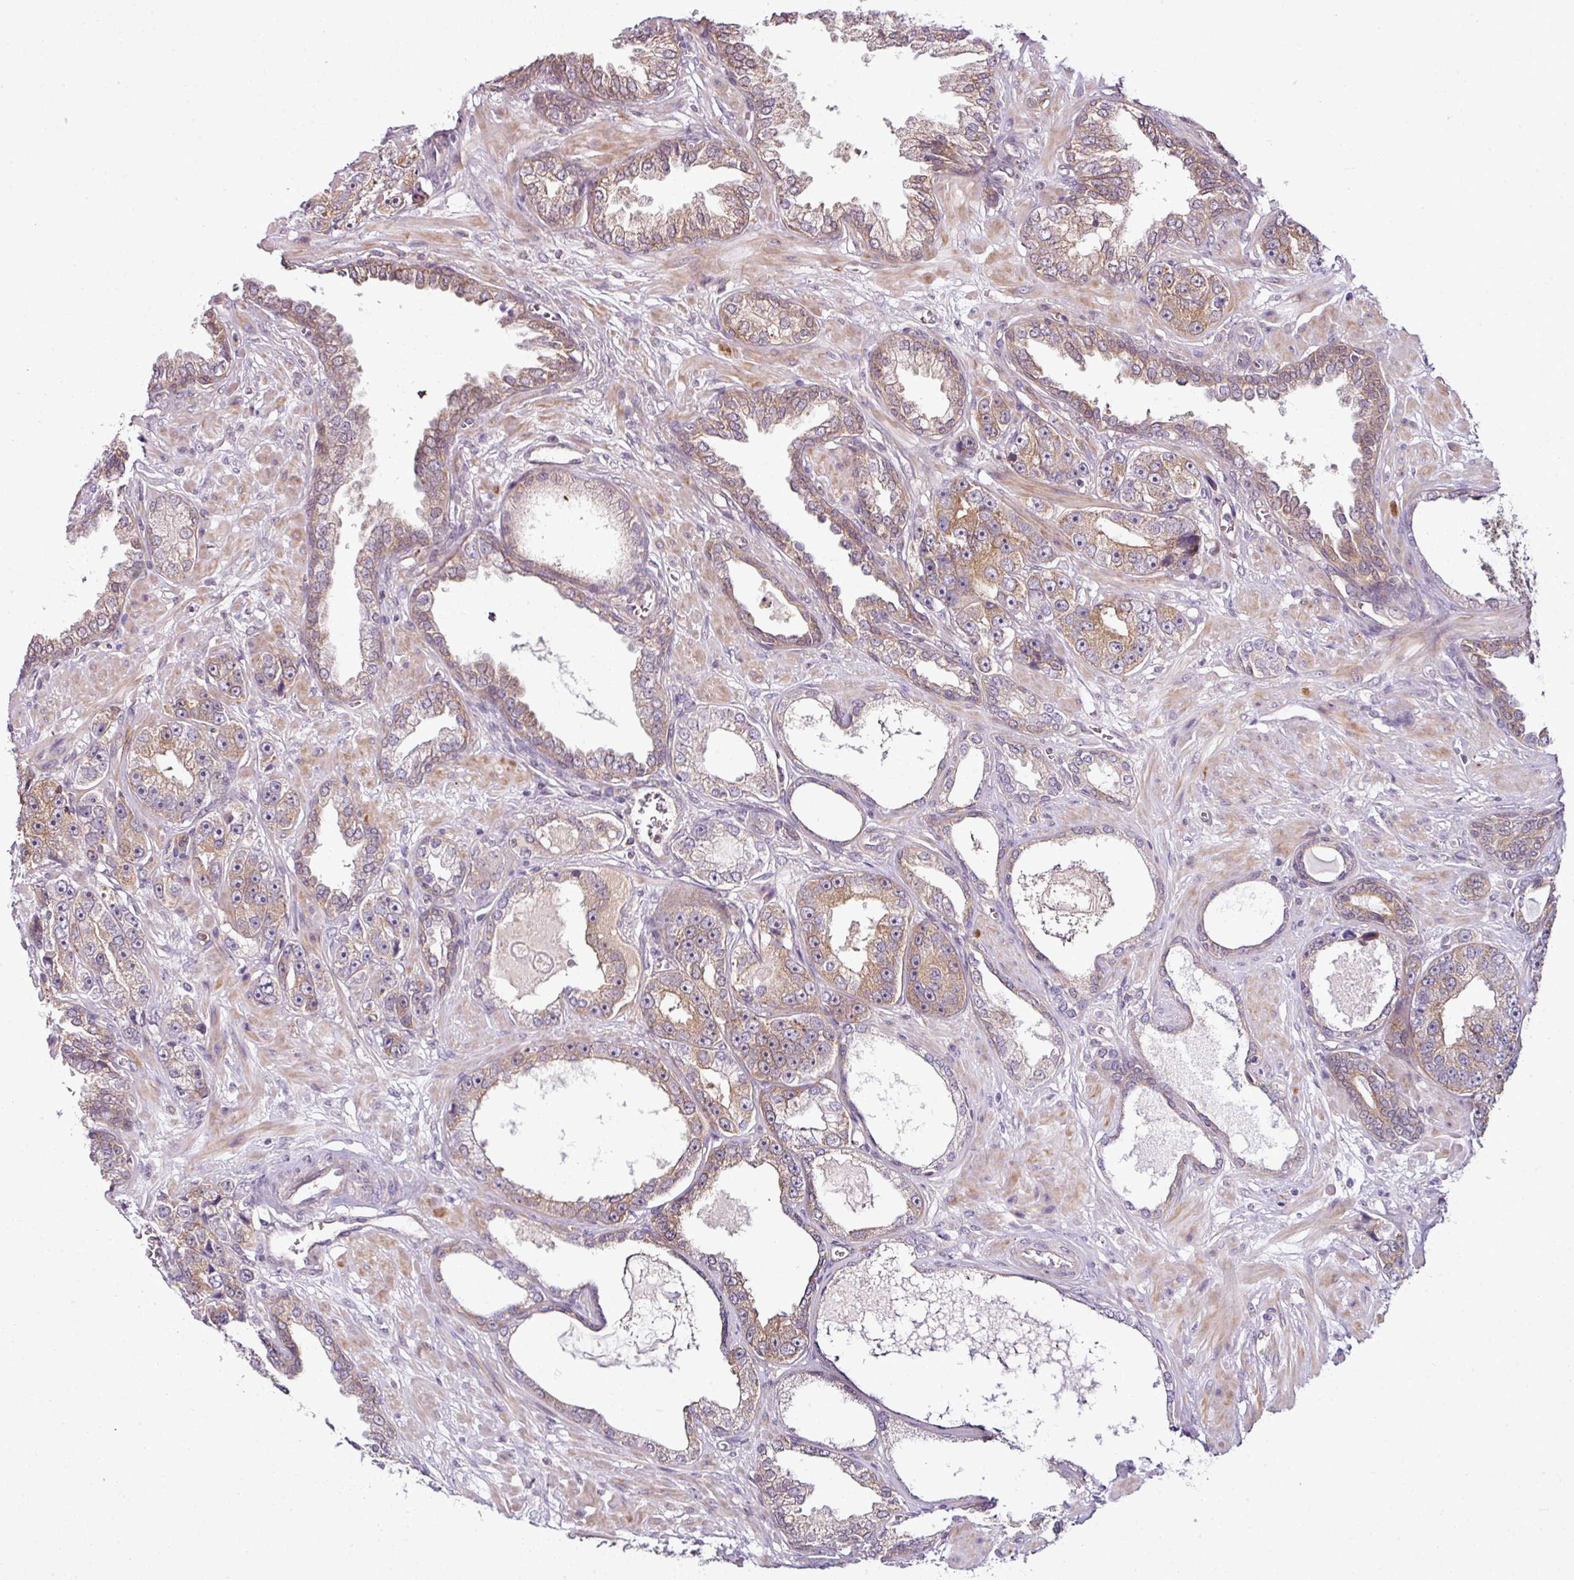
{"staining": {"intensity": "moderate", "quantity": "25%-75%", "location": "cytoplasmic/membranous"}, "tissue": "prostate cancer", "cell_type": "Tumor cells", "image_type": "cancer", "snomed": [{"axis": "morphology", "description": "Adenocarcinoma, High grade"}, {"axis": "topography", "description": "Prostate"}], "caption": "Prostate cancer was stained to show a protein in brown. There is medium levels of moderate cytoplasmic/membranous expression in about 25%-75% of tumor cells.", "gene": "DERPC", "patient": {"sex": "male", "age": 71}}